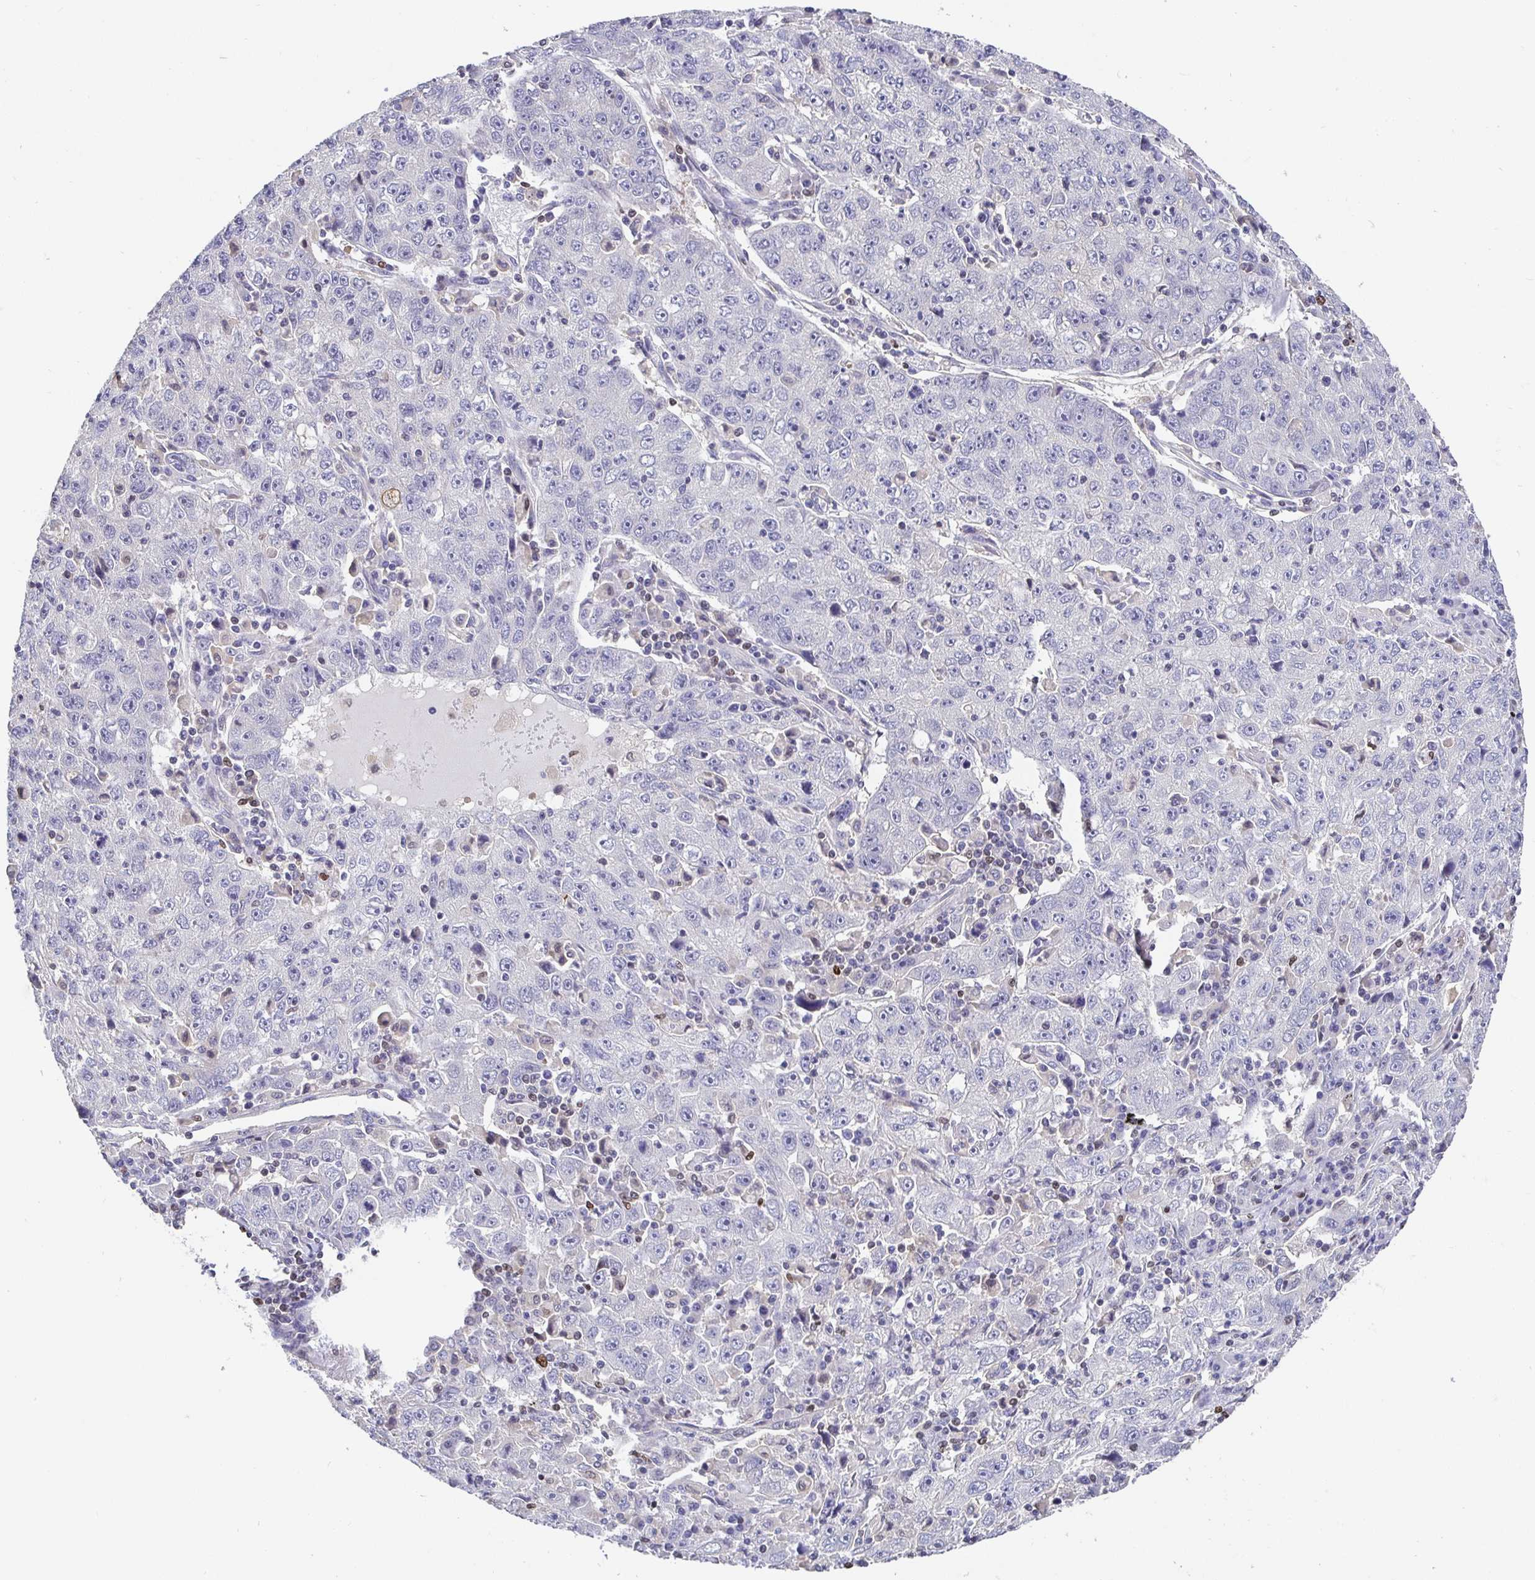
{"staining": {"intensity": "negative", "quantity": "none", "location": "none"}, "tissue": "lung cancer", "cell_type": "Tumor cells", "image_type": "cancer", "snomed": [{"axis": "morphology", "description": "Normal morphology"}, {"axis": "morphology", "description": "Adenocarcinoma, NOS"}, {"axis": "topography", "description": "Lymph node"}, {"axis": "topography", "description": "Lung"}], "caption": "Lung cancer (adenocarcinoma) was stained to show a protein in brown. There is no significant staining in tumor cells.", "gene": "SATB1", "patient": {"sex": "female", "age": 57}}